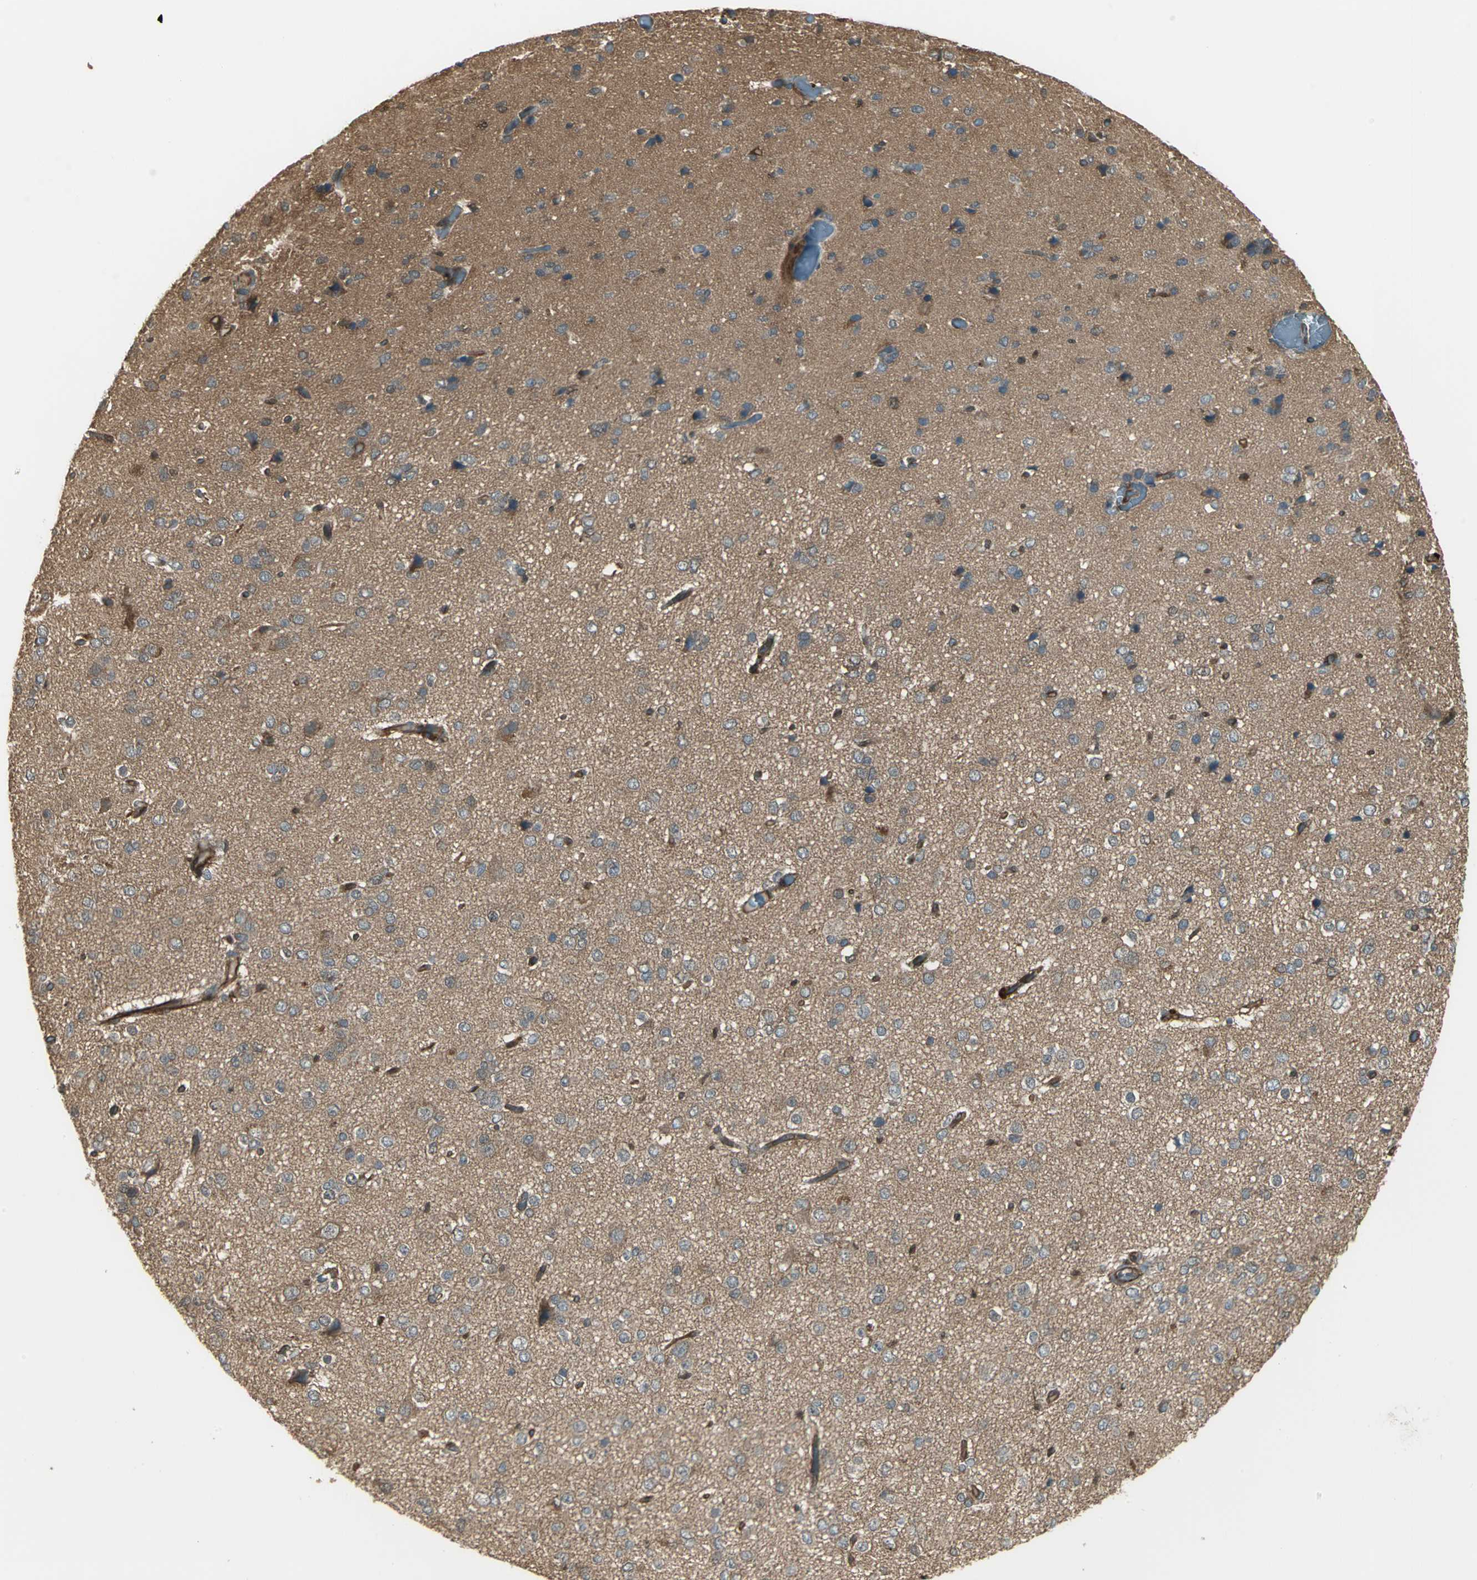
{"staining": {"intensity": "weak", "quantity": "<25%", "location": "cytoplasmic/membranous"}, "tissue": "glioma", "cell_type": "Tumor cells", "image_type": "cancer", "snomed": [{"axis": "morphology", "description": "Glioma, malignant, Low grade"}, {"axis": "topography", "description": "Brain"}], "caption": "Malignant low-grade glioma stained for a protein using immunohistochemistry (IHC) reveals no positivity tumor cells.", "gene": "PRXL2B", "patient": {"sex": "male", "age": 42}}